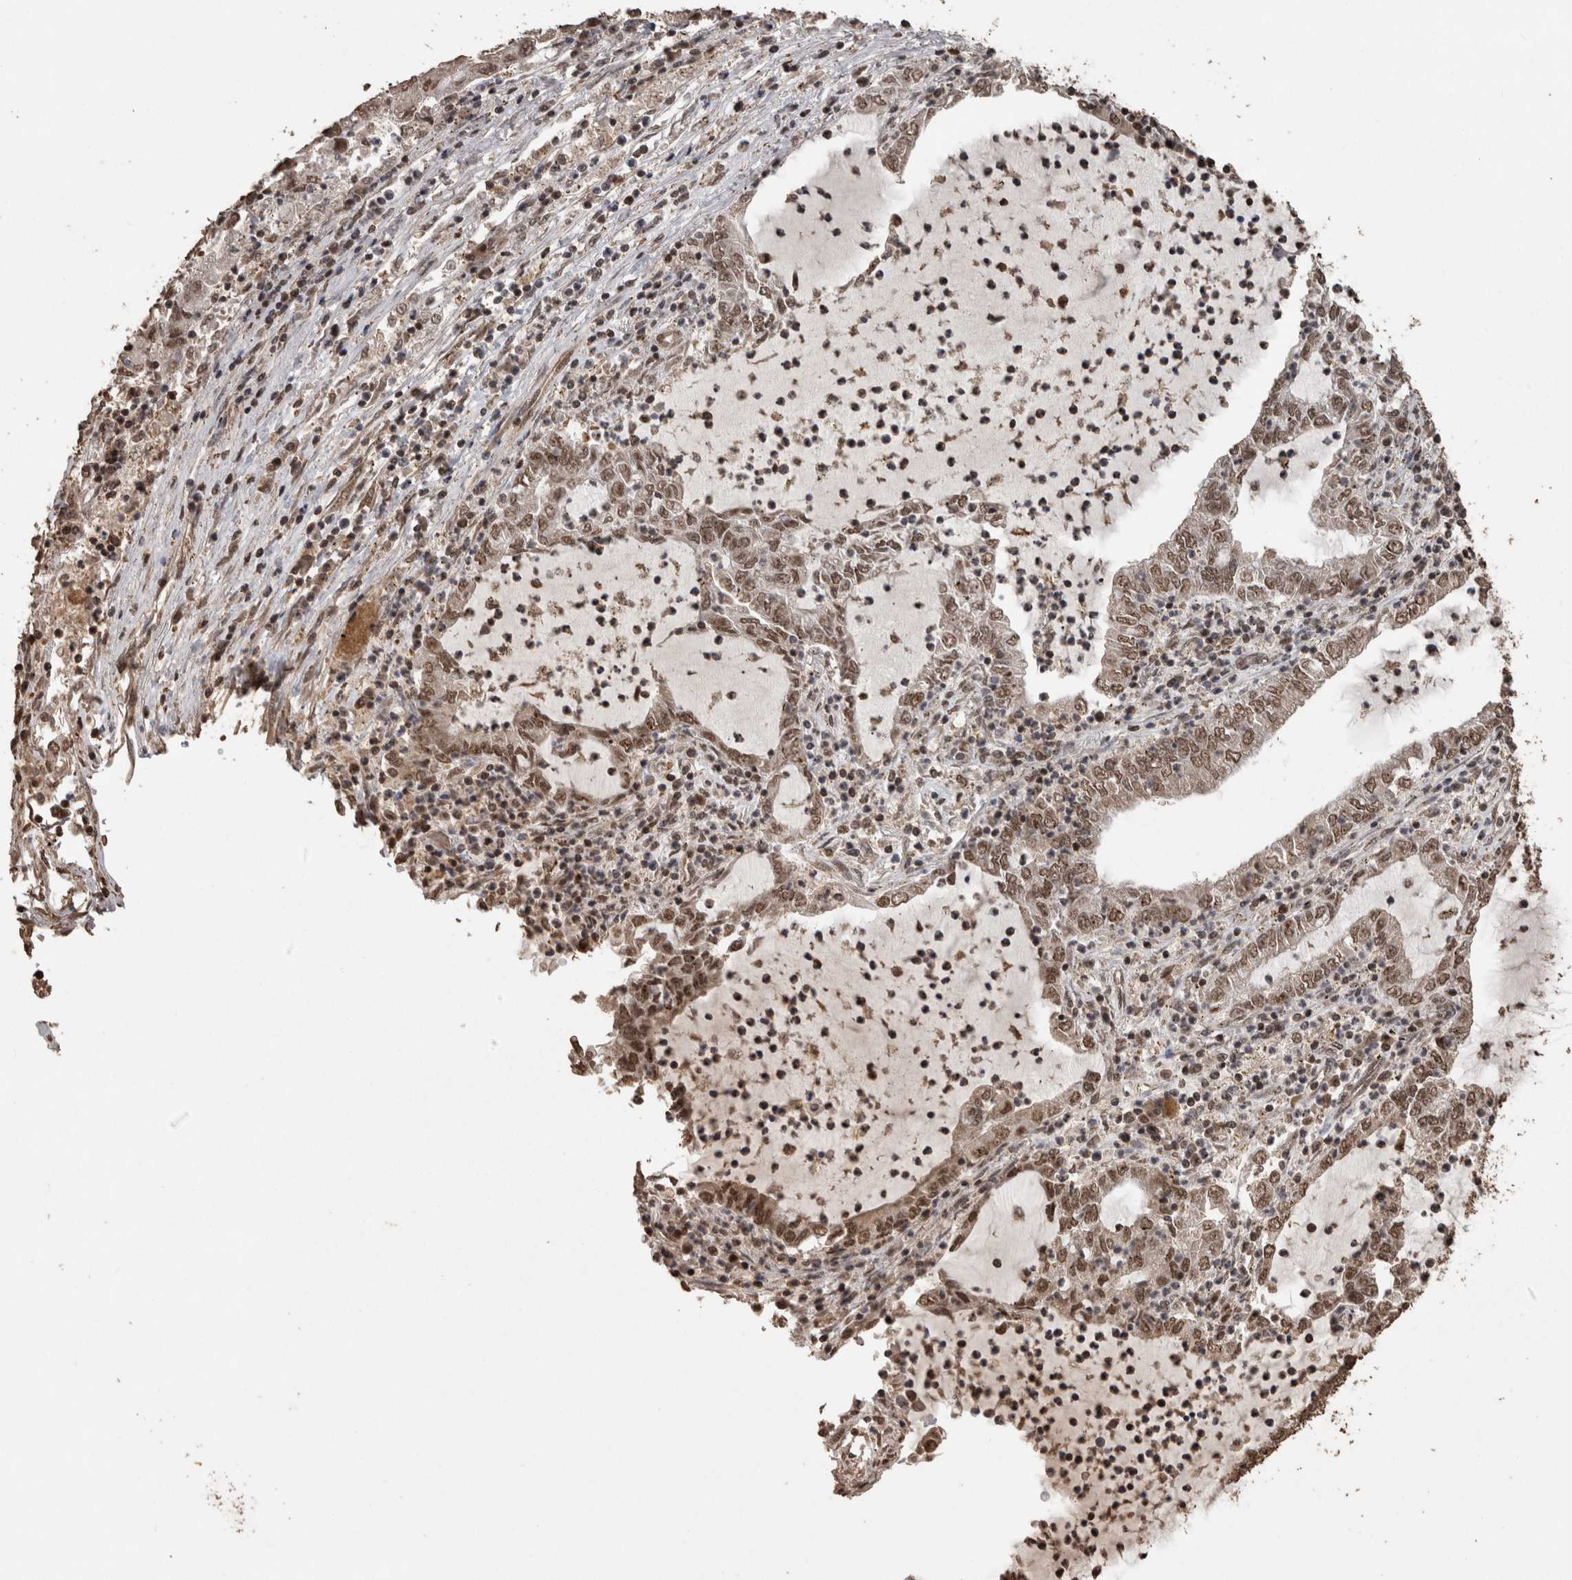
{"staining": {"intensity": "moderate", "quantity": ">75%", "location": "cytoplasmic/membranous,nuclear"}, "tissue": "lung cancer", "cell_type": "Tumor cells", "image_type": "cancer", "snomed": [{"axis": "morphology", "description": "Adenocarcinoma, NOS"}, {"axis": "topography", "description": "Lung"}], "caption": "Immunohistochemical staining of lung cancer (adenocarcinoma) displays medium levels of moderate cytoplasmic/membranous and nuclear positivity in about >75% of tumor cells. (DAB (3,3'-diaminobenzidine) = brown stain, brightfield microscopy at high magnification).", "gene": "PINK1", "patient": {"sex": "female", "age": 51}}